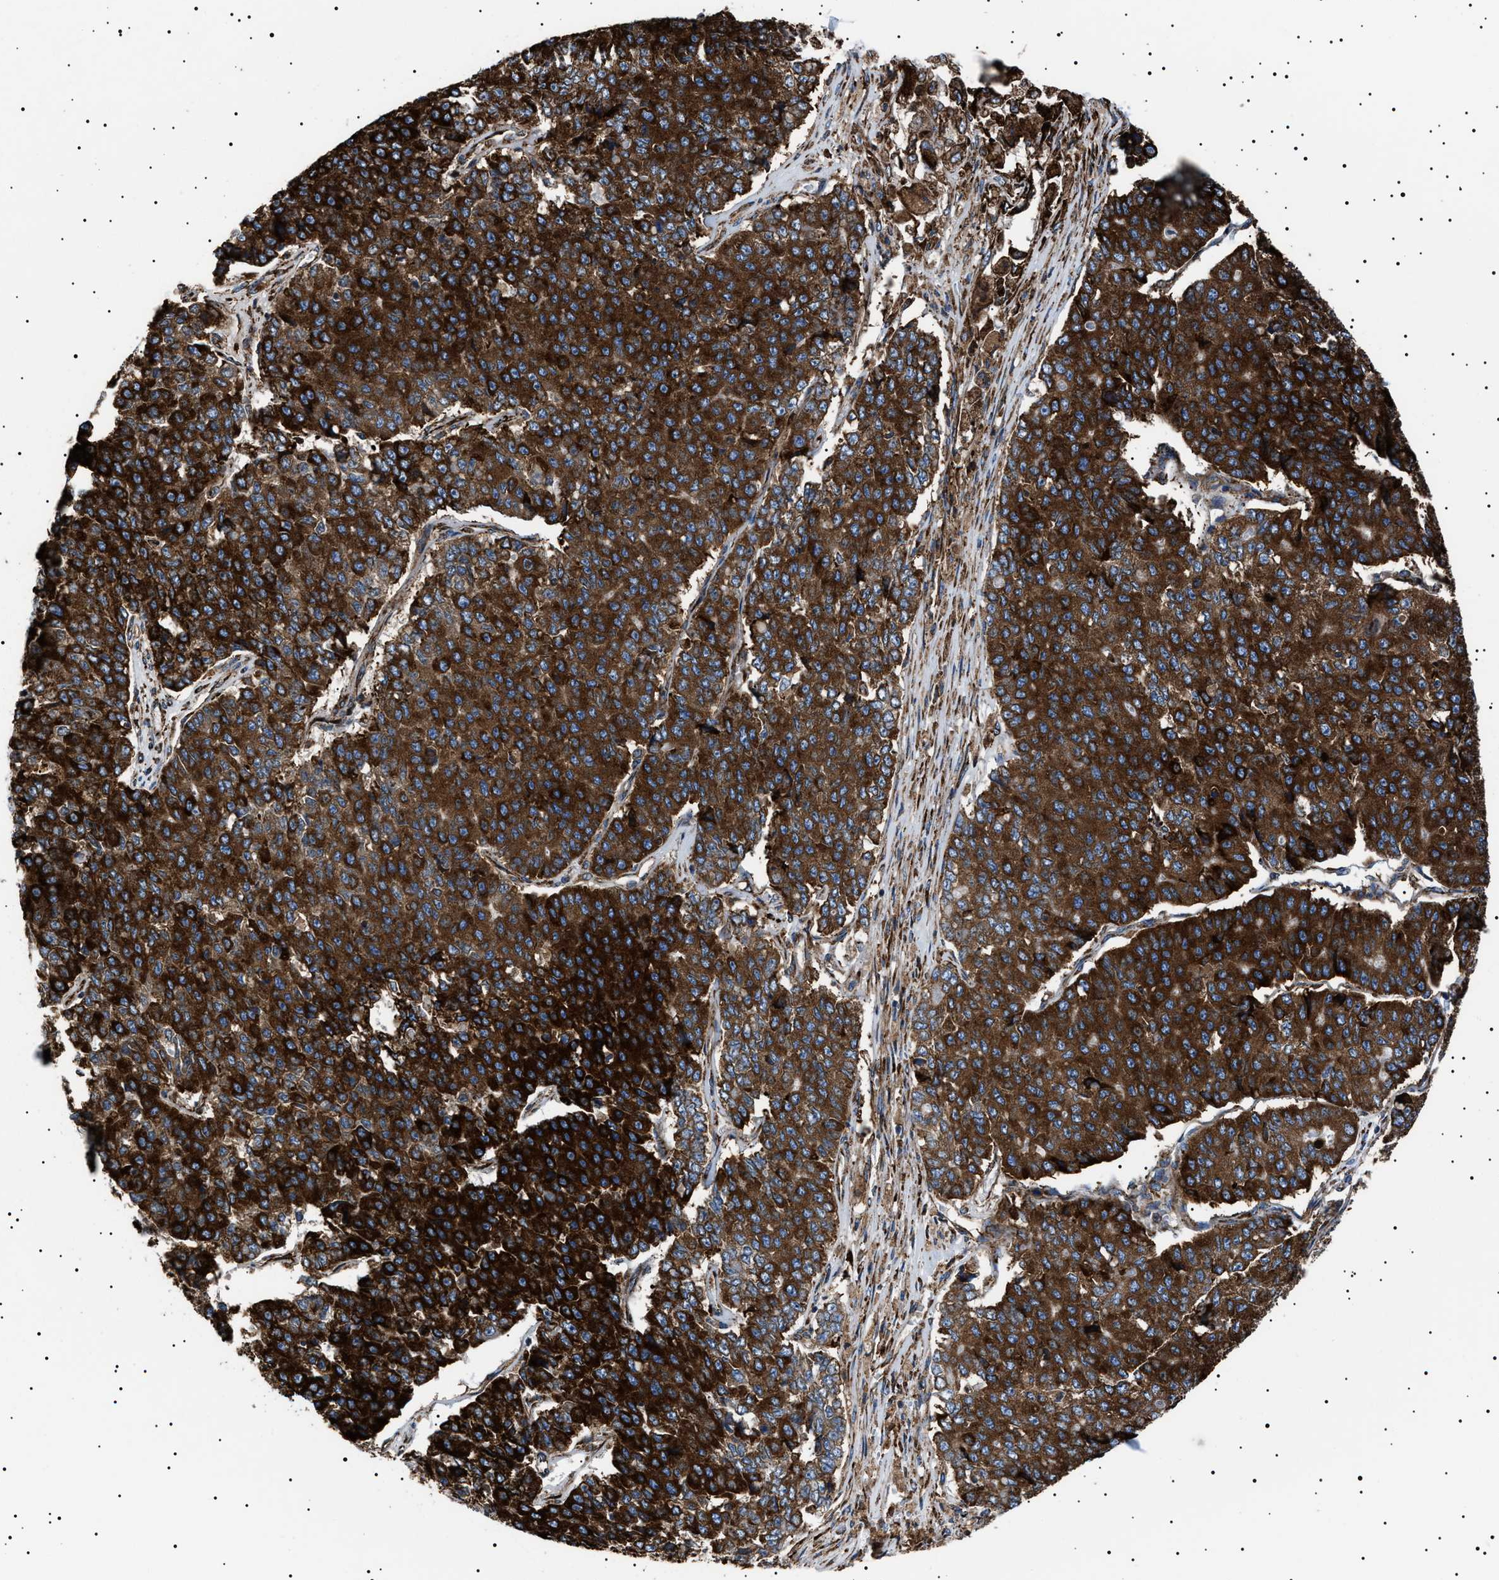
{"staining": {"intensity": "strong", "quantity": ">75%", "location": "cytoplasmic/membranous"}, "tissue": "pancreatic cancer", "cell_type": "Tumor cells", "image_type": "cancer", "snomed": [{"axis": "morphology", "description": "Adenocarcinoma, NOS"}, {"axis": "topography", "description": "Pancreas"}], "caption": "Human pancreatic cancer stained with a protein marker demonstrates strong staining in tumor cells.", "gene": "TOP1MT", "patient": {"sex": "male", "age": 50}}